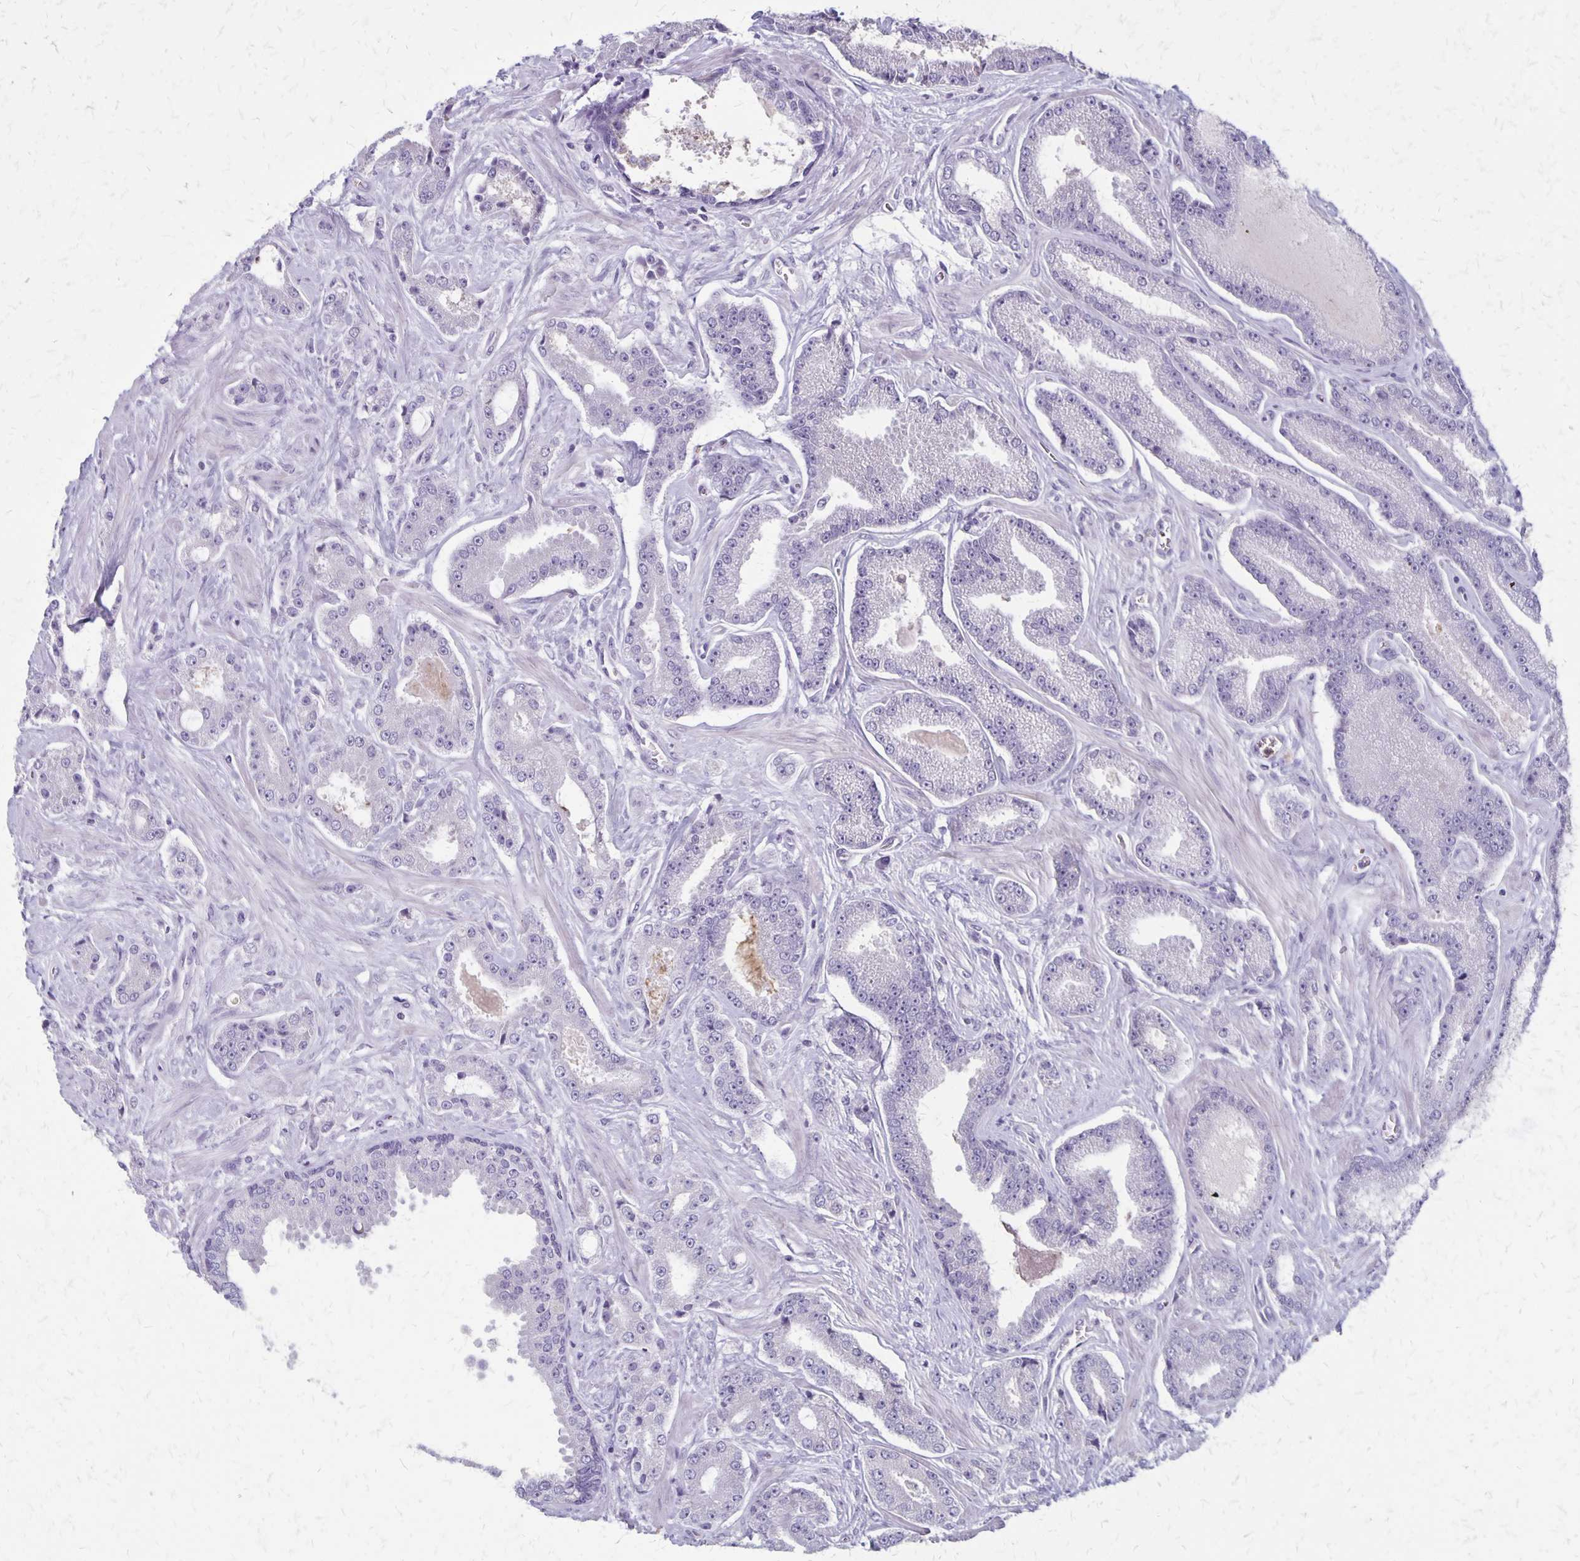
{"staining": {"intensity": "negative", "quantity": "none", "location": "none"}, "tissue": "prostate cancer", "cell_type": "Tumor cells", "image_type": "cancer", "snomed": [{"axis": "morphology", "description": "Adenocarcinoma, Low grade"}, {"axis": "topography", "description": "Prostate"}], "caption": "Immunohistochemistry image of prostate cancer stained for a protein (brown), which shows no staining in tumor cells.", "gene": "SEPTIN5", "patient": {"sex": "male", "age": 55}}